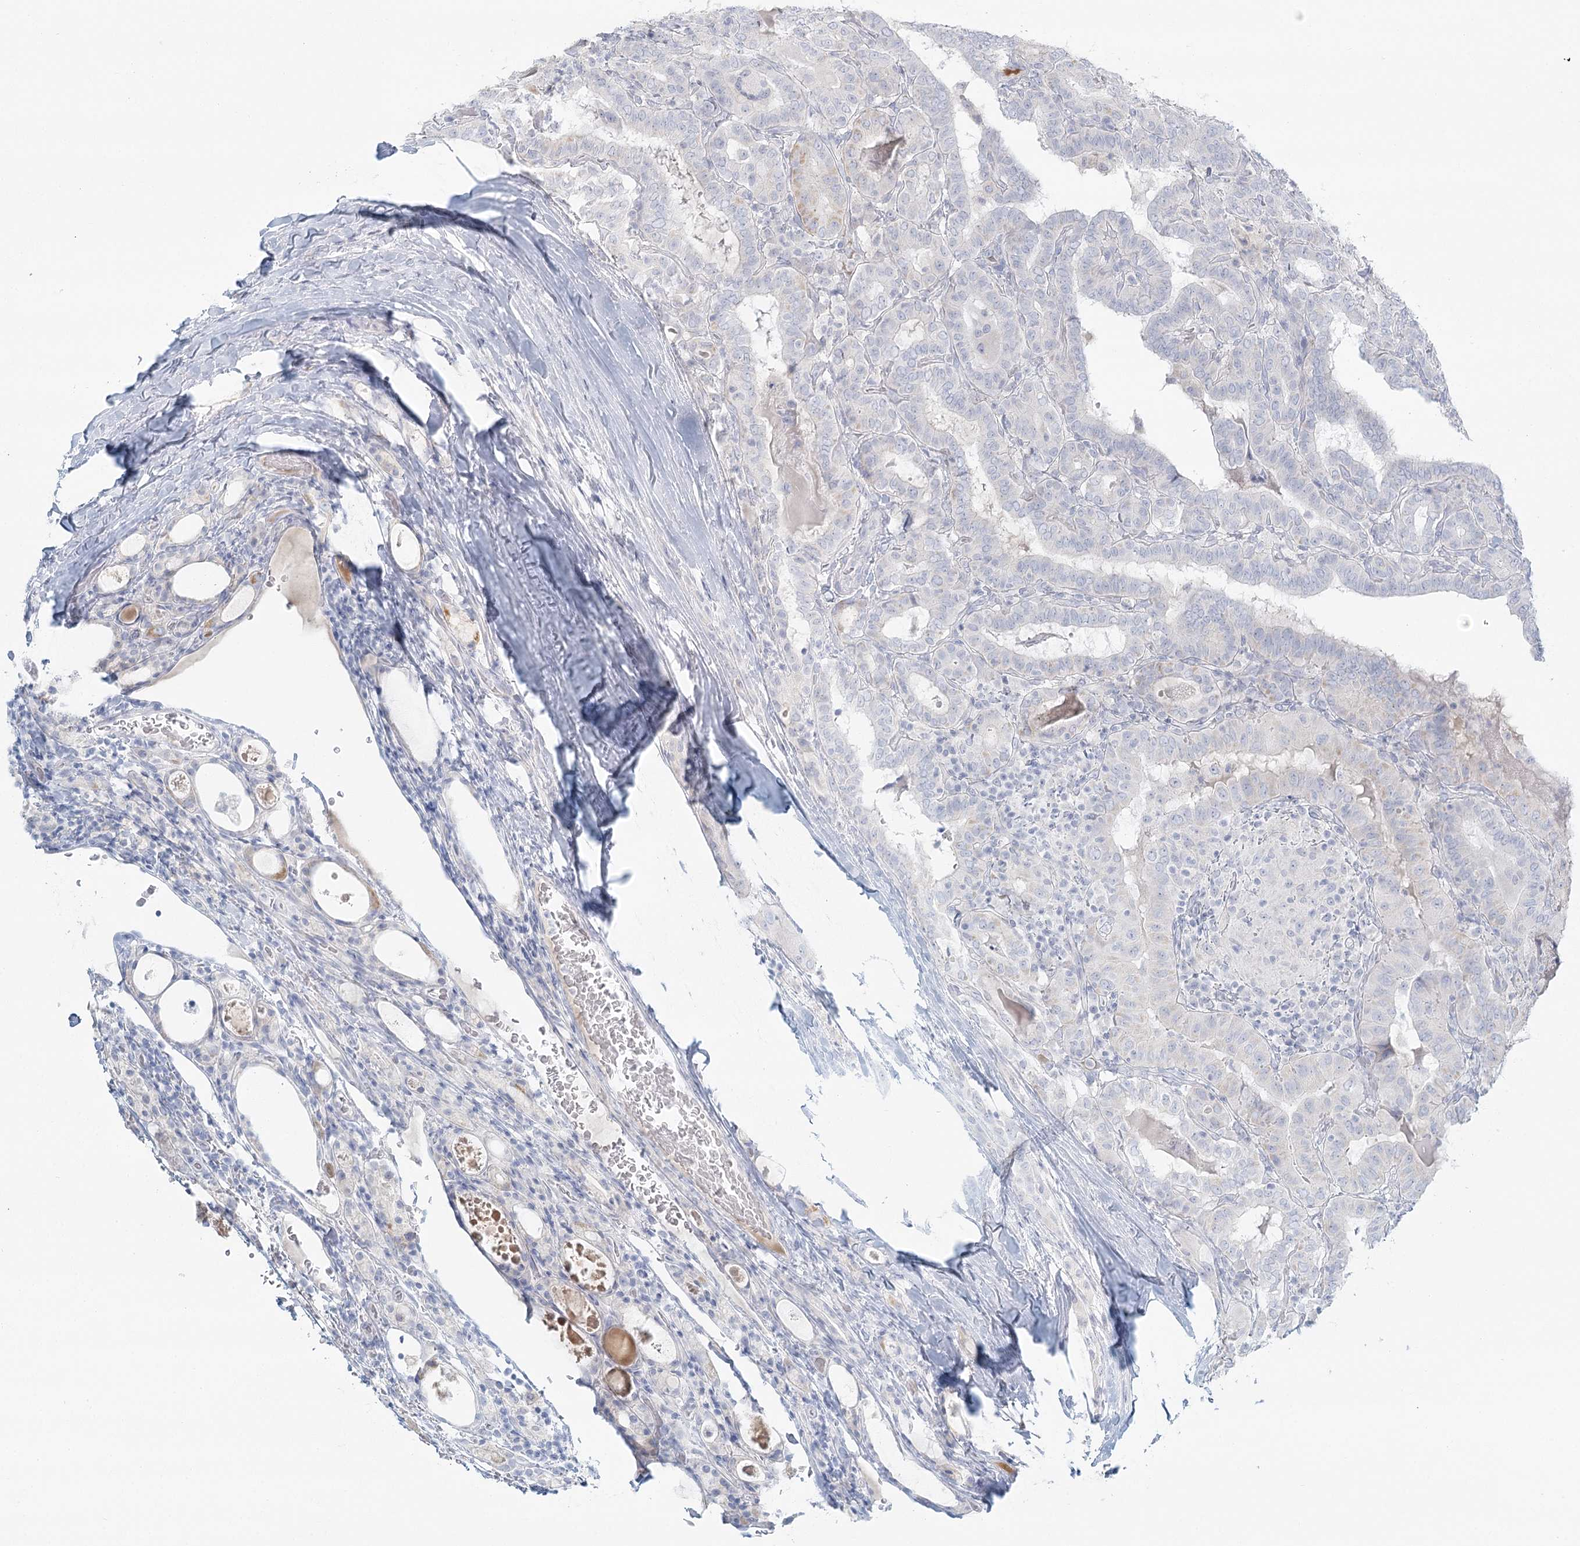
{"staining": {"intensity": "negative", "quantity": "none", "location": "none"}, "tissue": "thyroid cancer", "cell_type": "Tumor cells", "image_type": "cancer", "snomed": [{"axis": "morphology", "description": "Papillary adenocarcinoma, NOS"}, {"axis": "topography", "description": "Thyroid gland"}], "caption": "The histopathology image demonstrates no staining of tumor cells in thyroid cancer.", "gene": "DMGDH", "patient": {"sex": "female", "age": 72}}